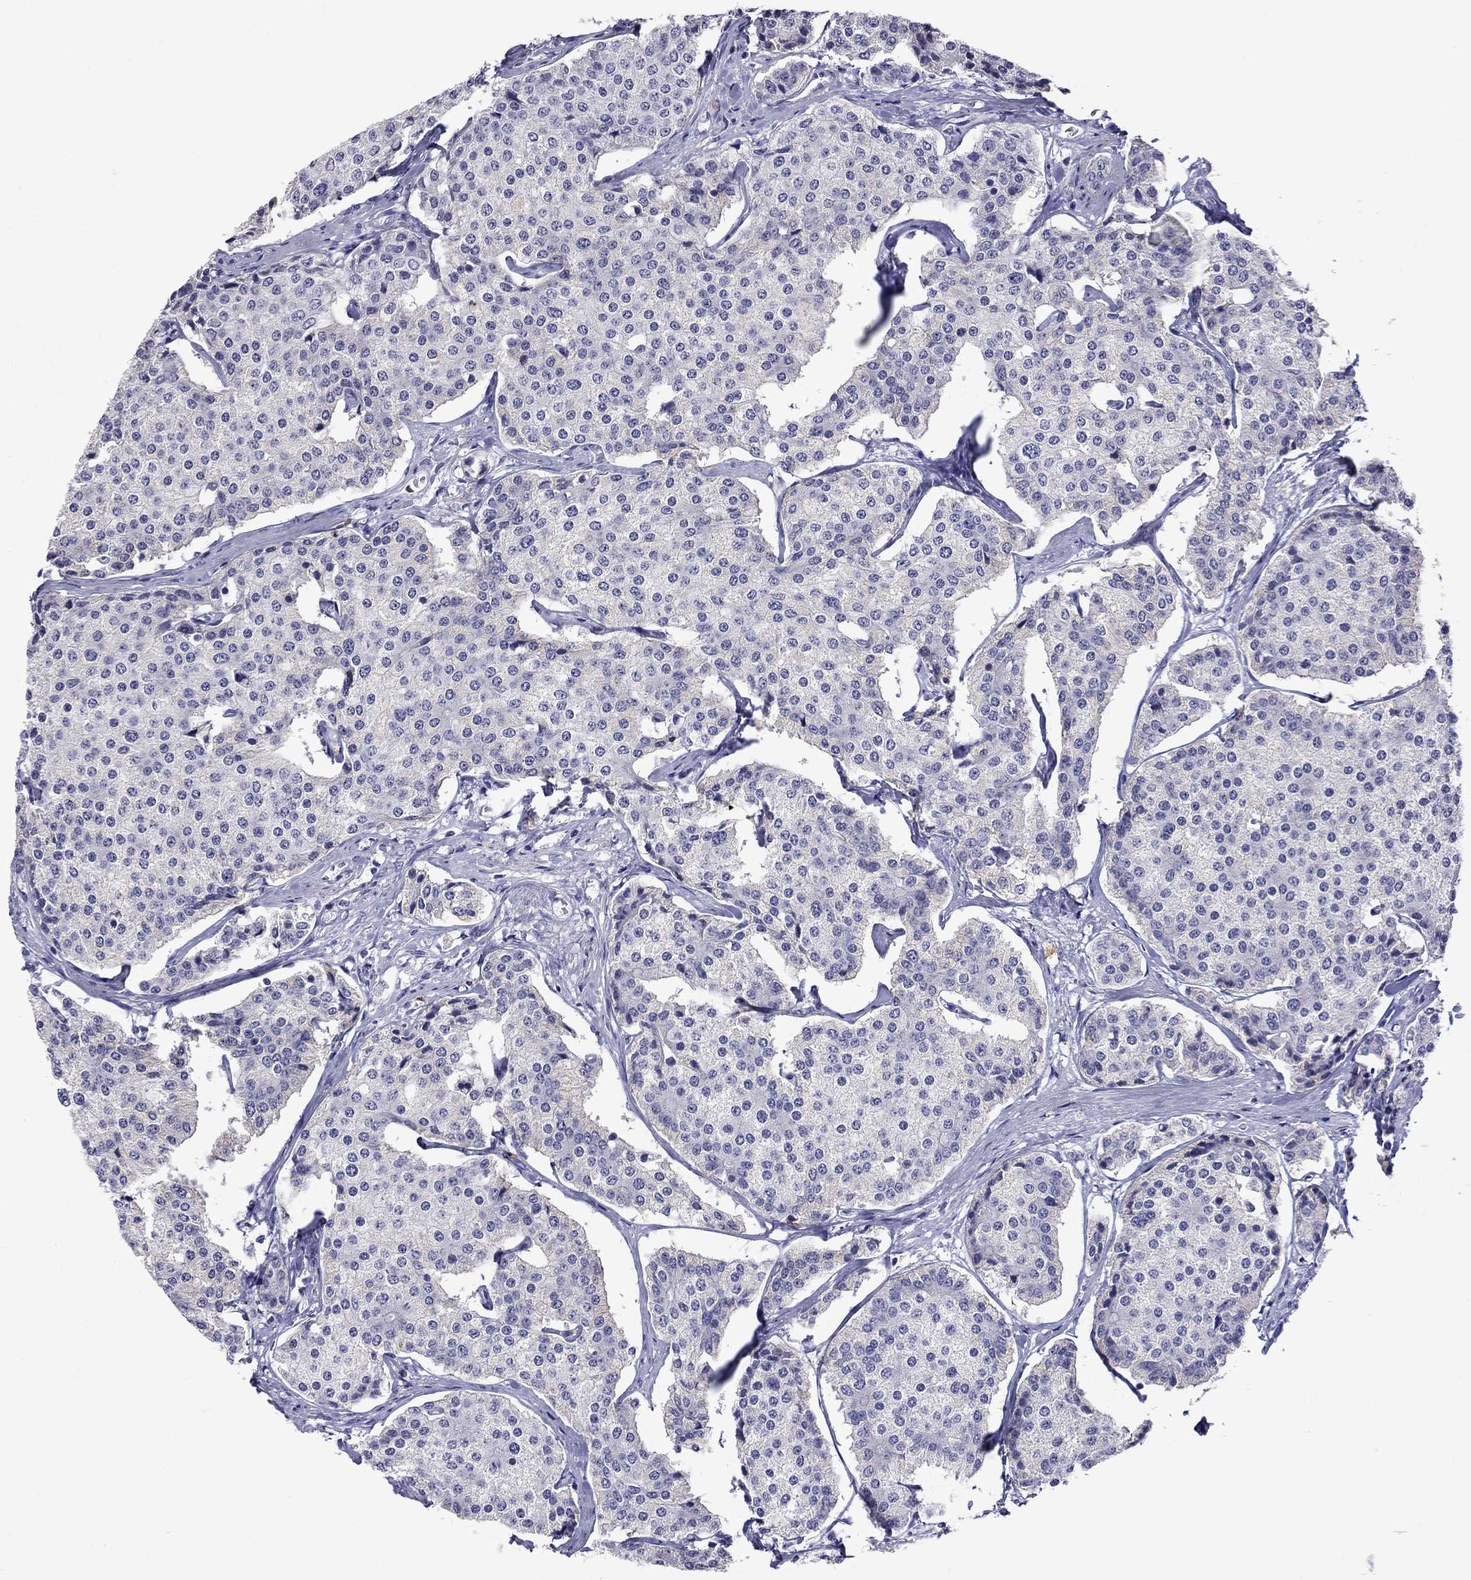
{"staining": {"intensity": "negative", "quantity": "none", "location": "none"}, "tissue": "carcinoid", "cell_type": "Tumor cells", "image_type": "cancer", "snomed": [{"axis": "morphology", "description": "Carcinoid, malignant, NOS"}, {"axis": "topography", "description": "Small intestine"}], "caption": "A histopathology image of human carcinoid is negative for staining in tumor cells.", "gene": "STAR", "patient": {"sex": "female", "age": 65}}